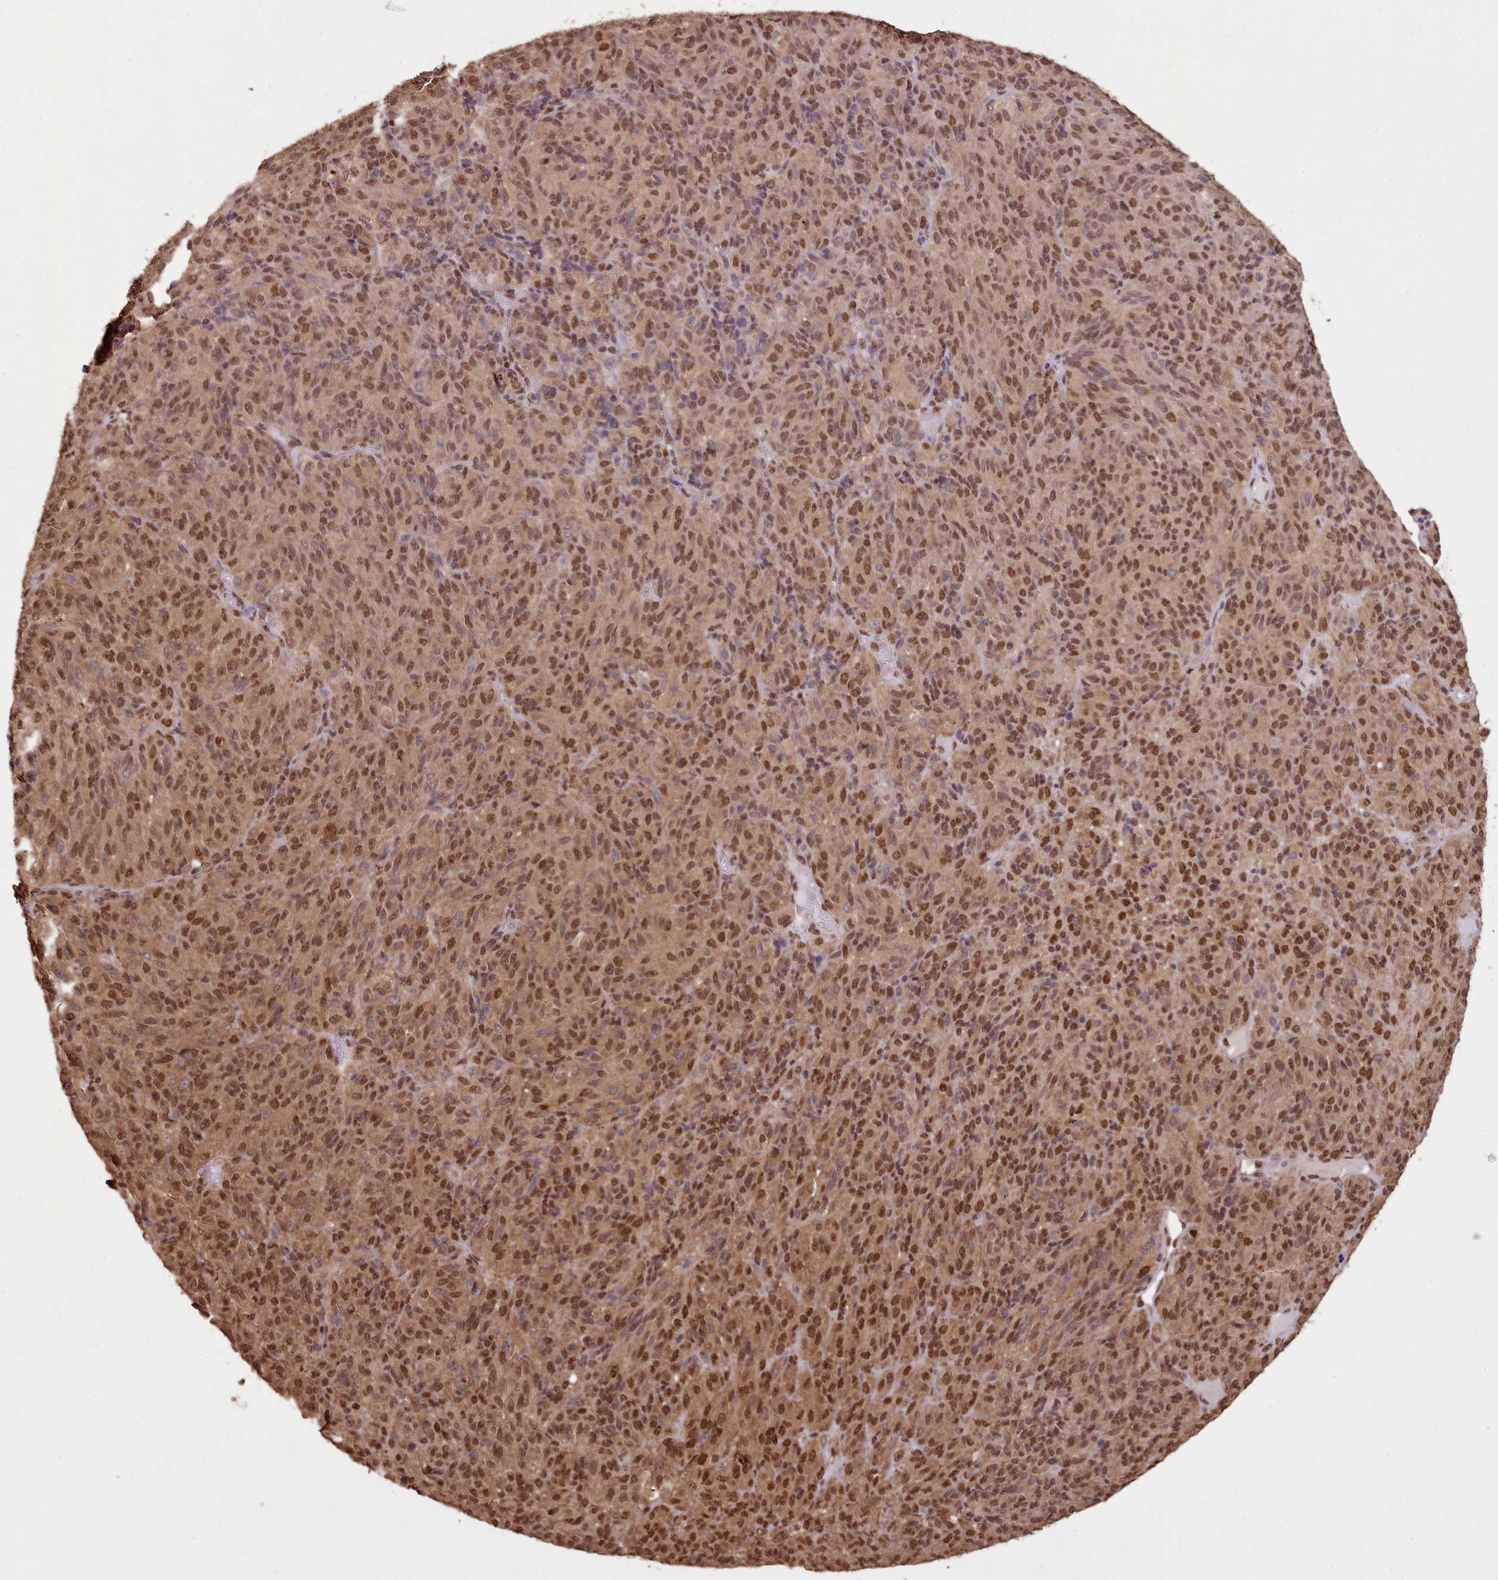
{"staining": {"intensity": "moderate", "quantity": ">75%", "location": "cytoplasmic/membranous,nuclear"}, "tissue": "melanoma", "cell_type": "Tumor cells", "image_type": "cancer", "snomed": [{"axis": "morphology", "description": "Malignant melanoma, Metastatic site"}, {"axis": "topography", "description": "Brain"}], "caption": "This photomicrograph shows malignant melanoma (metastatic site) stained with immunohistochemistry to label a protein in brown. The cytoplasmic/membranous and nuclear of tumor cells show moderate positivity for the protein. Nuclei are counter-stained blue.", "gene": "RPS27A", "patient": {"sex": "female", "age": 56}}